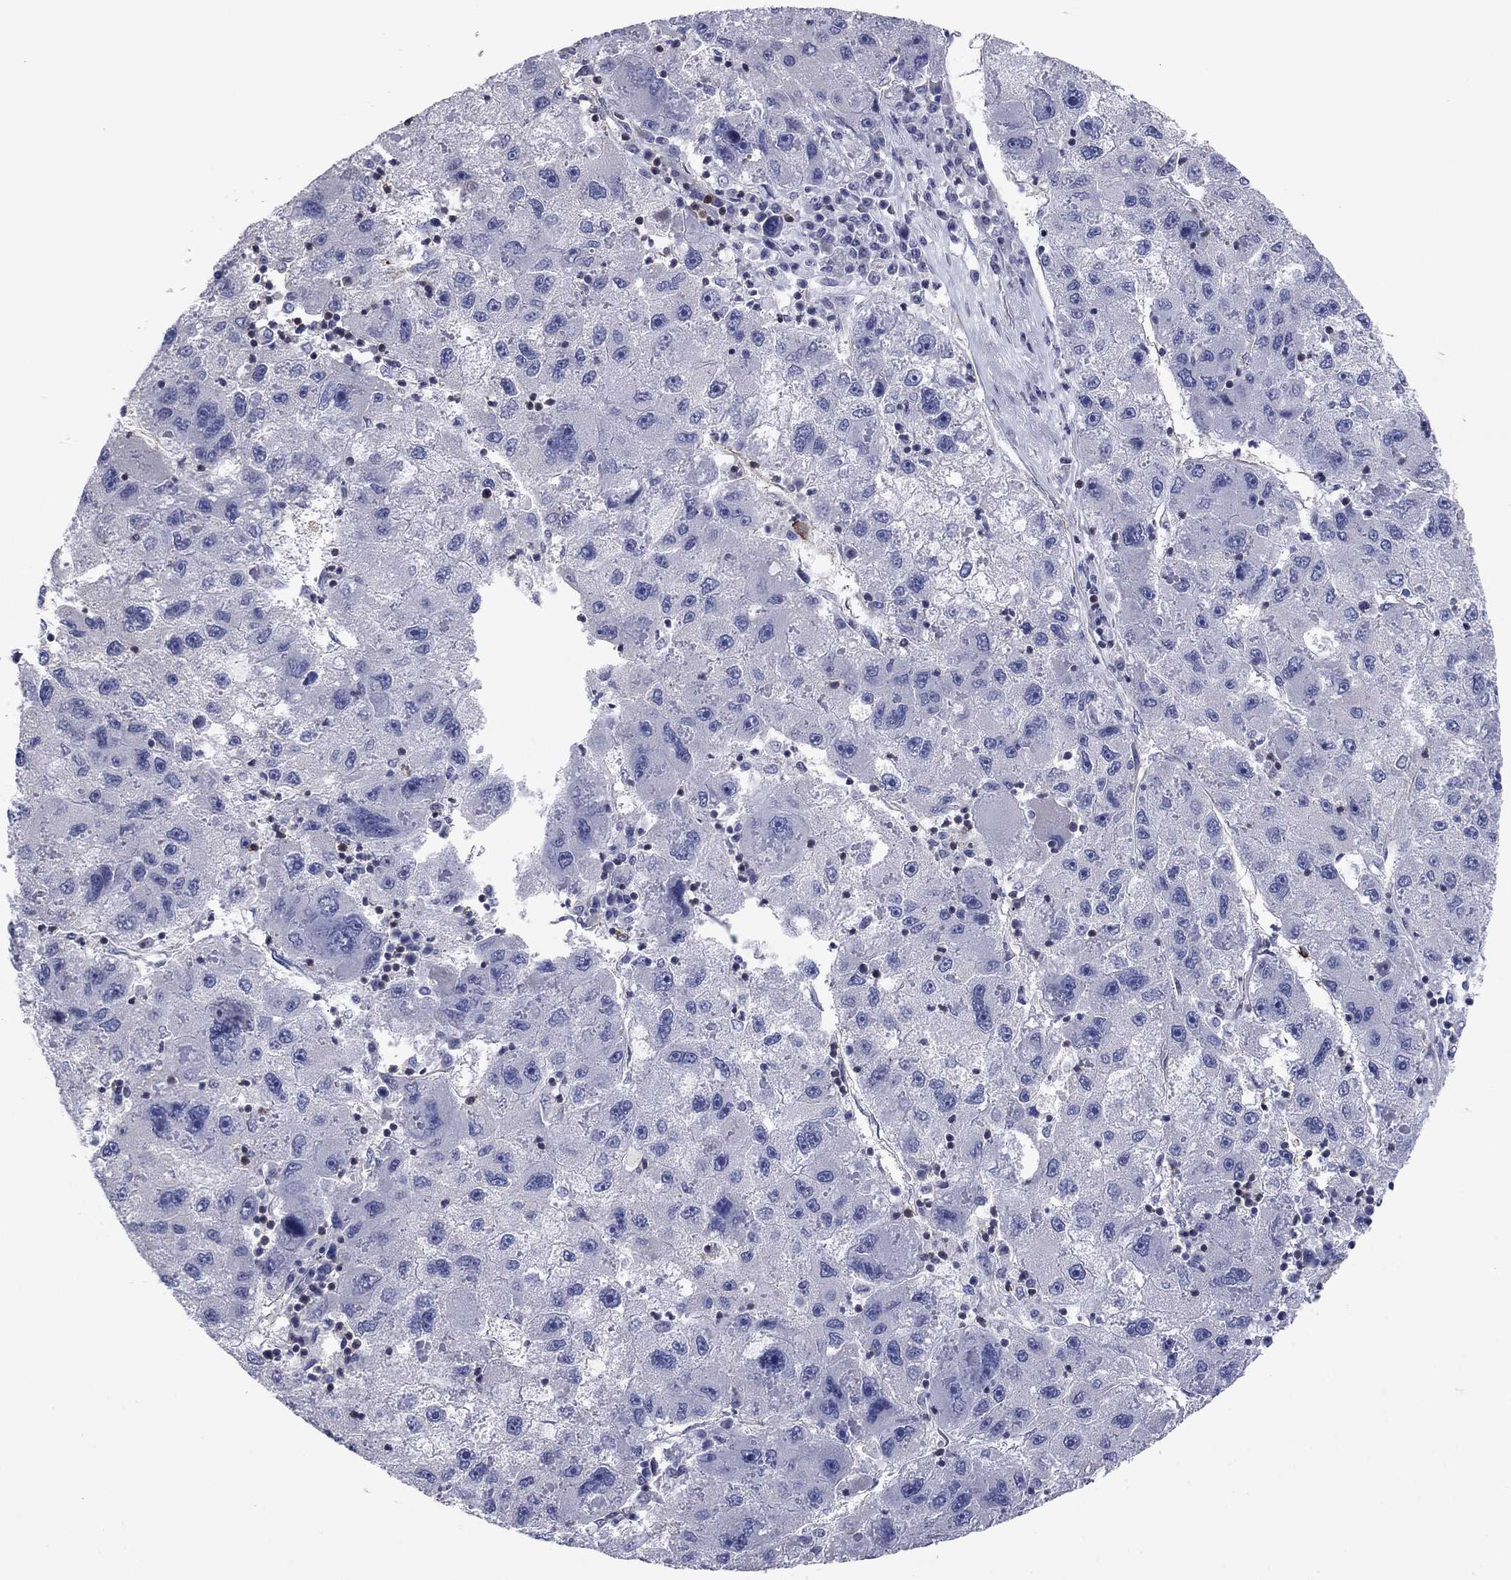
{"staining": {"intensity": "negative", "quantity": "none", "location": "none"}, "tissue": "liver cancer", "cell_type": "Tumor cells", "image_type": "cancer", "snomed": [{"axis": "morphology", "description": "Carcinoma, Hepatocellular, NOS"}, {"axis": "topography", "description": "Liver"}], "caption": "Micrograph shows no protein staining in tumor cells of liver cancer tissue.", "gene": "PSD4", "patient": {"sex": "male", "age": 75}}